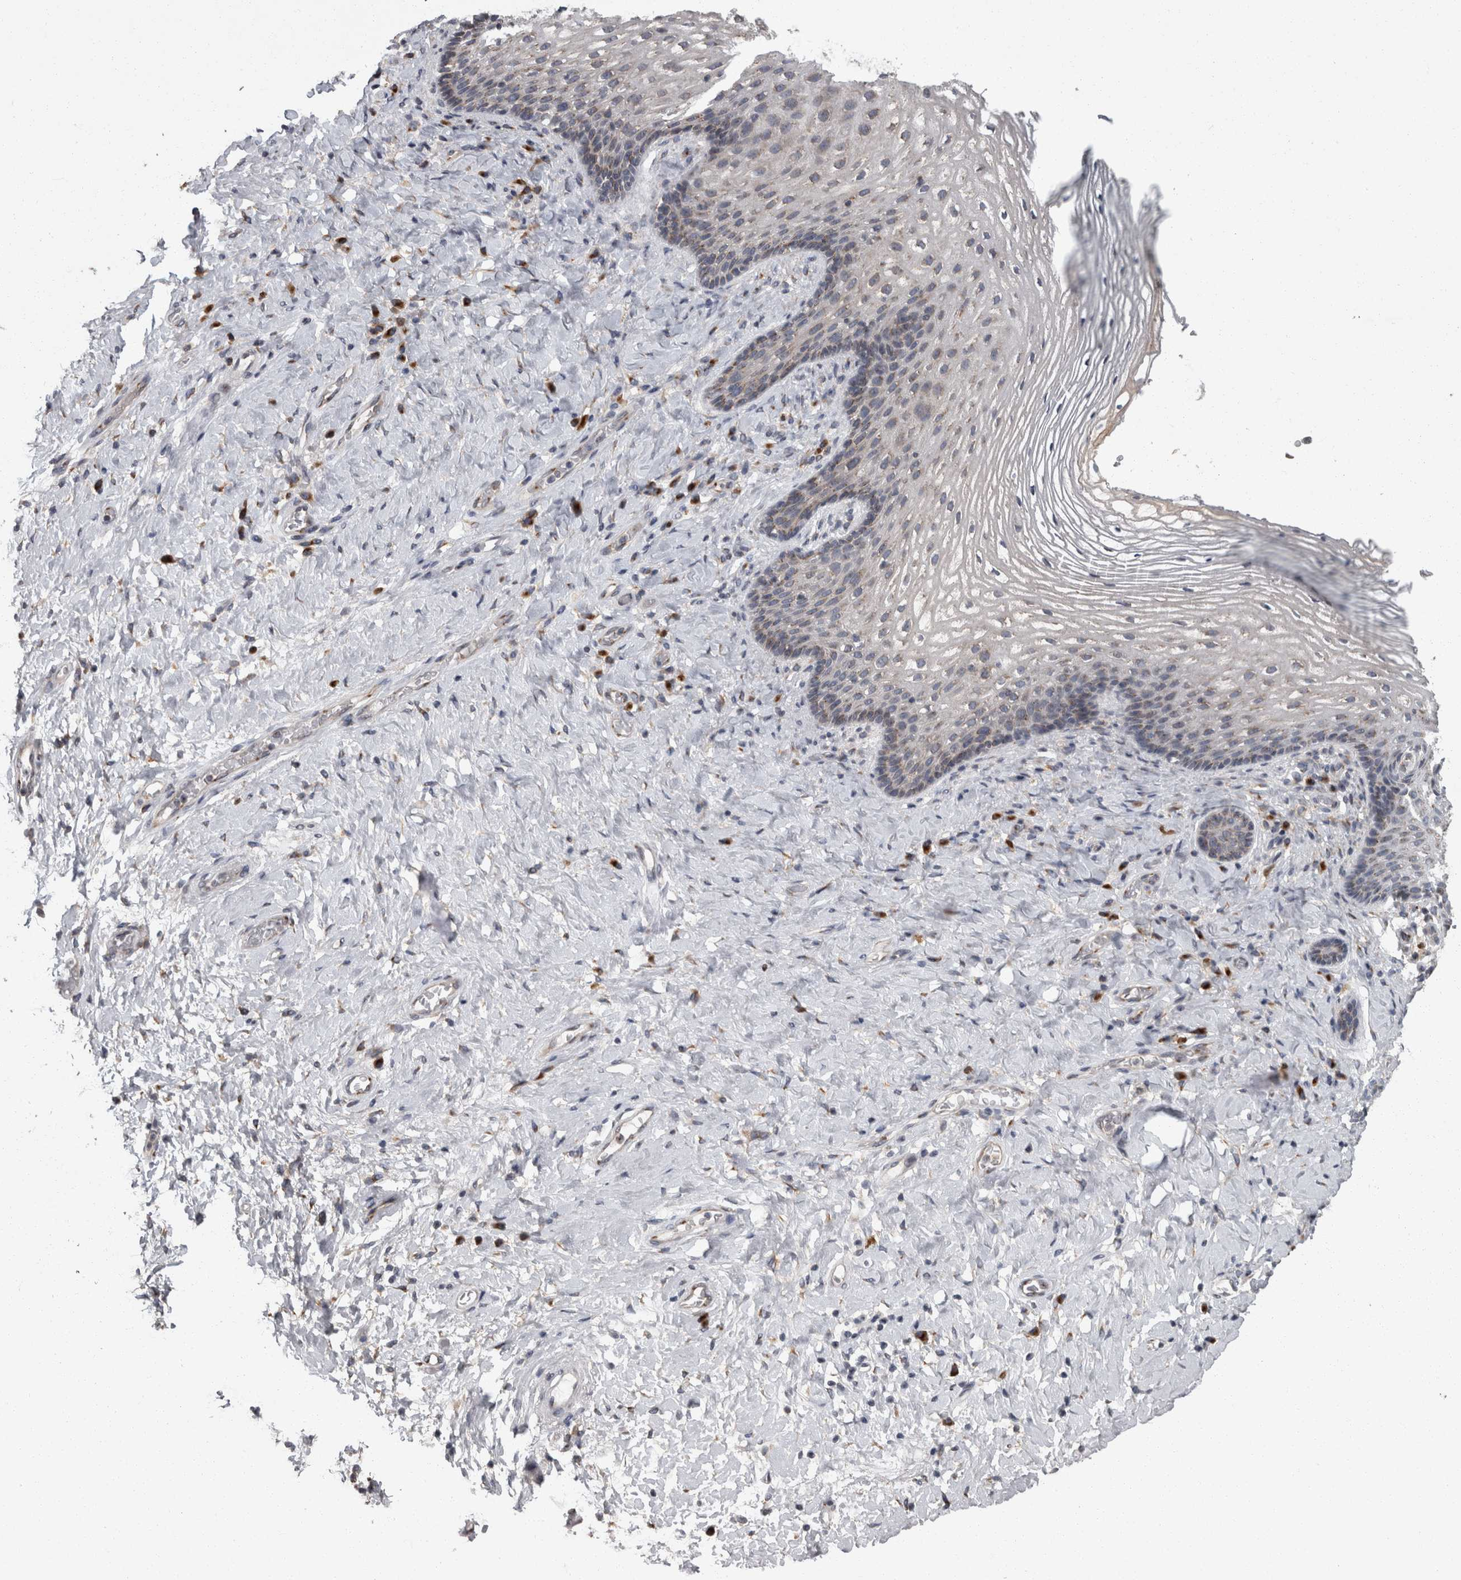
{"staining": {"intensity": "moderate", "quantity": "<25%", "location": "cytoplasmic/membranous"}, "tissue": "vagina", "cell_type": "Squamous epithelial cells", "image_type": "normal", "snomed": [{"axis": "morphology", "description": "Normal tissue, NOS"}, {"axis": "topography", "description": "Vagina"}], "caption": "A brown stain shows moderate cytoplasmic/membranous expression of a protein in squamous epithelial cells of benign vagina. The protein of interest is shown in brown color, while the nuclei are stained blue.", "gene": "LMAN2L", "patient": {"sex": "female", "age": 60}}